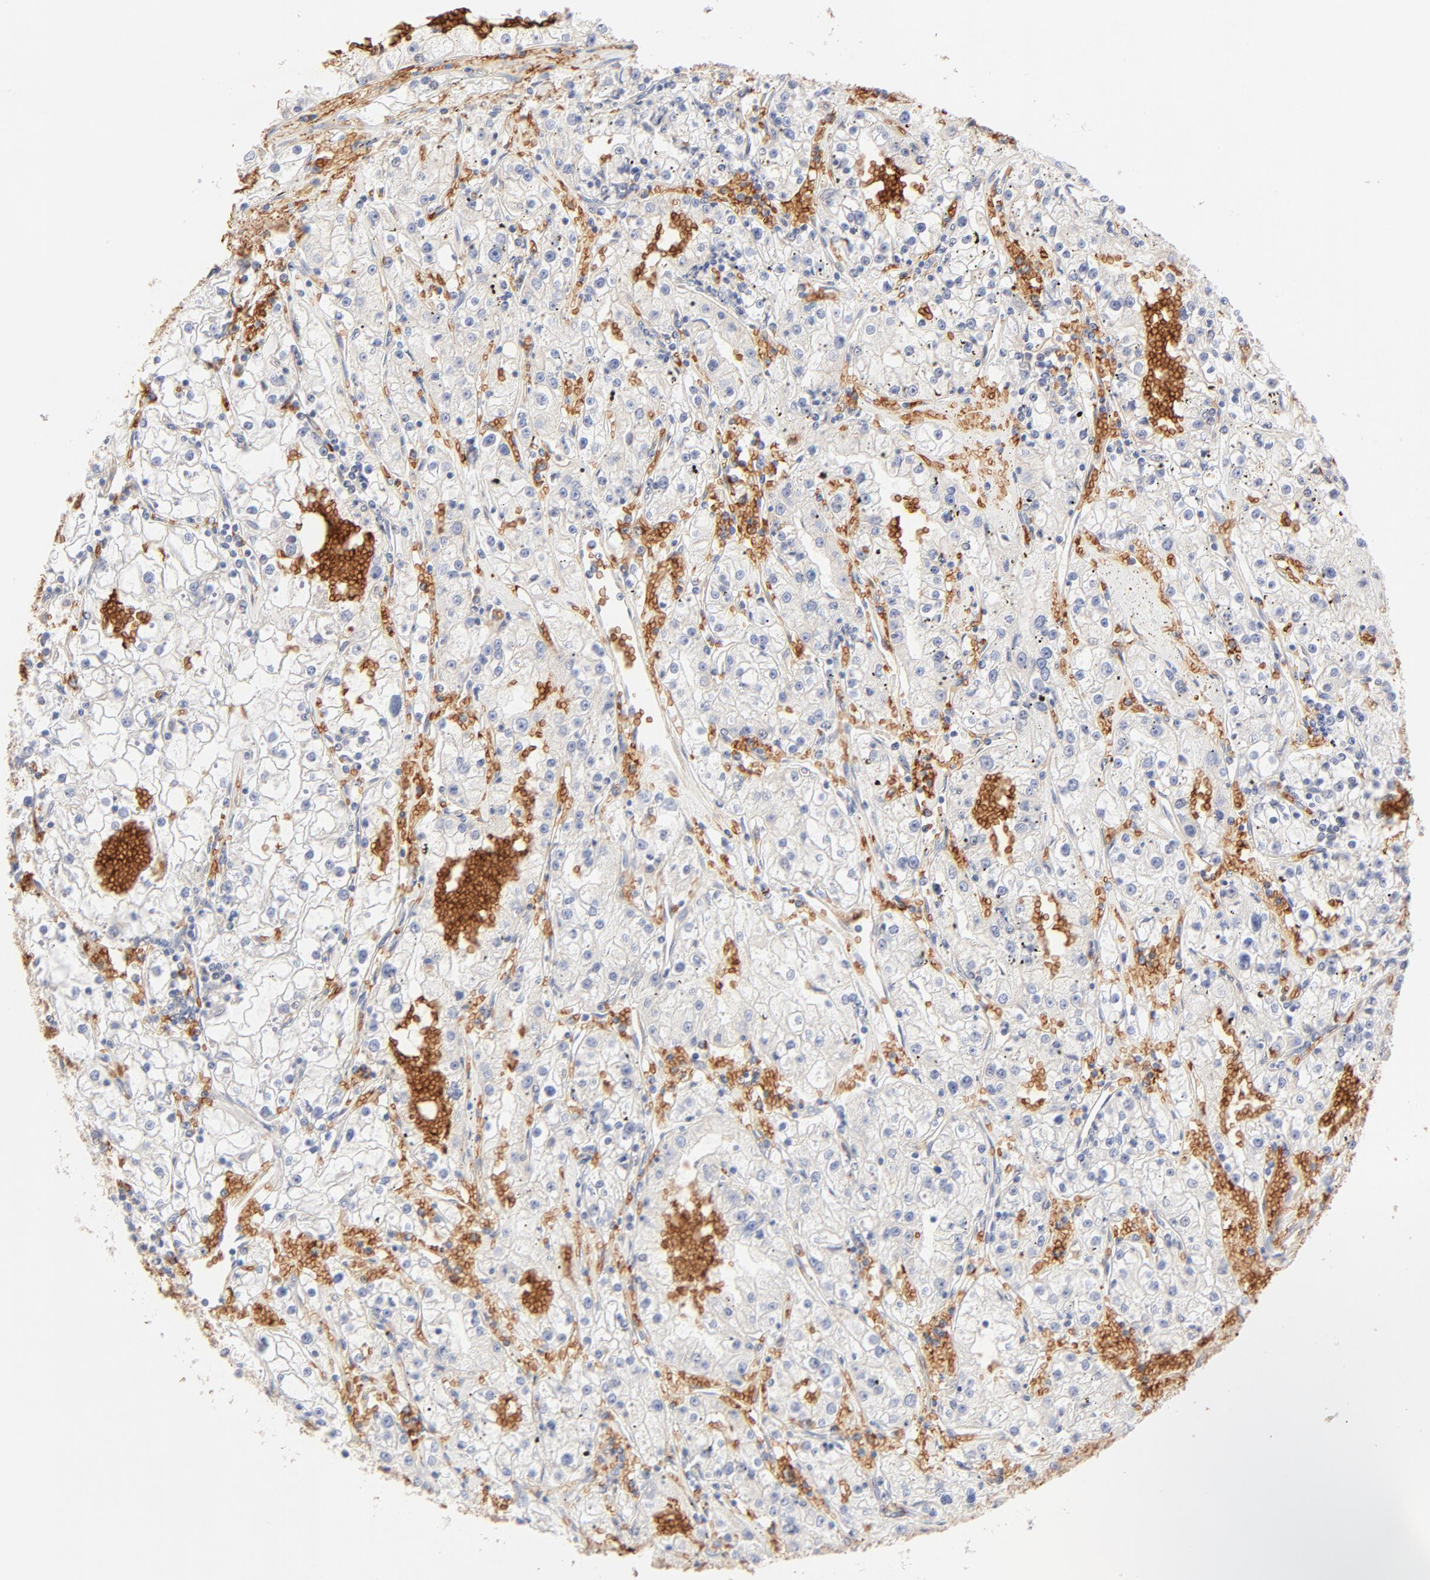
{"staining": {"intensity": "negative", "quantity": "none", "location": "none"}, "tissue": "renal cancer", "cell_type": "Tumor cells", "image_type": "cancer", "snomed": [{"axis": "morphology", "description": "Adenocarcinoma, NOS"}, {"axis": "topography", "description": "Kidney"}], "caption": "Immunohistochemical staining of adenocarcinoma (renal) demonstrates no significant expression in tumor cells.", "gene": "SPTB", "patient": {"sex": "male", "age": 56}}